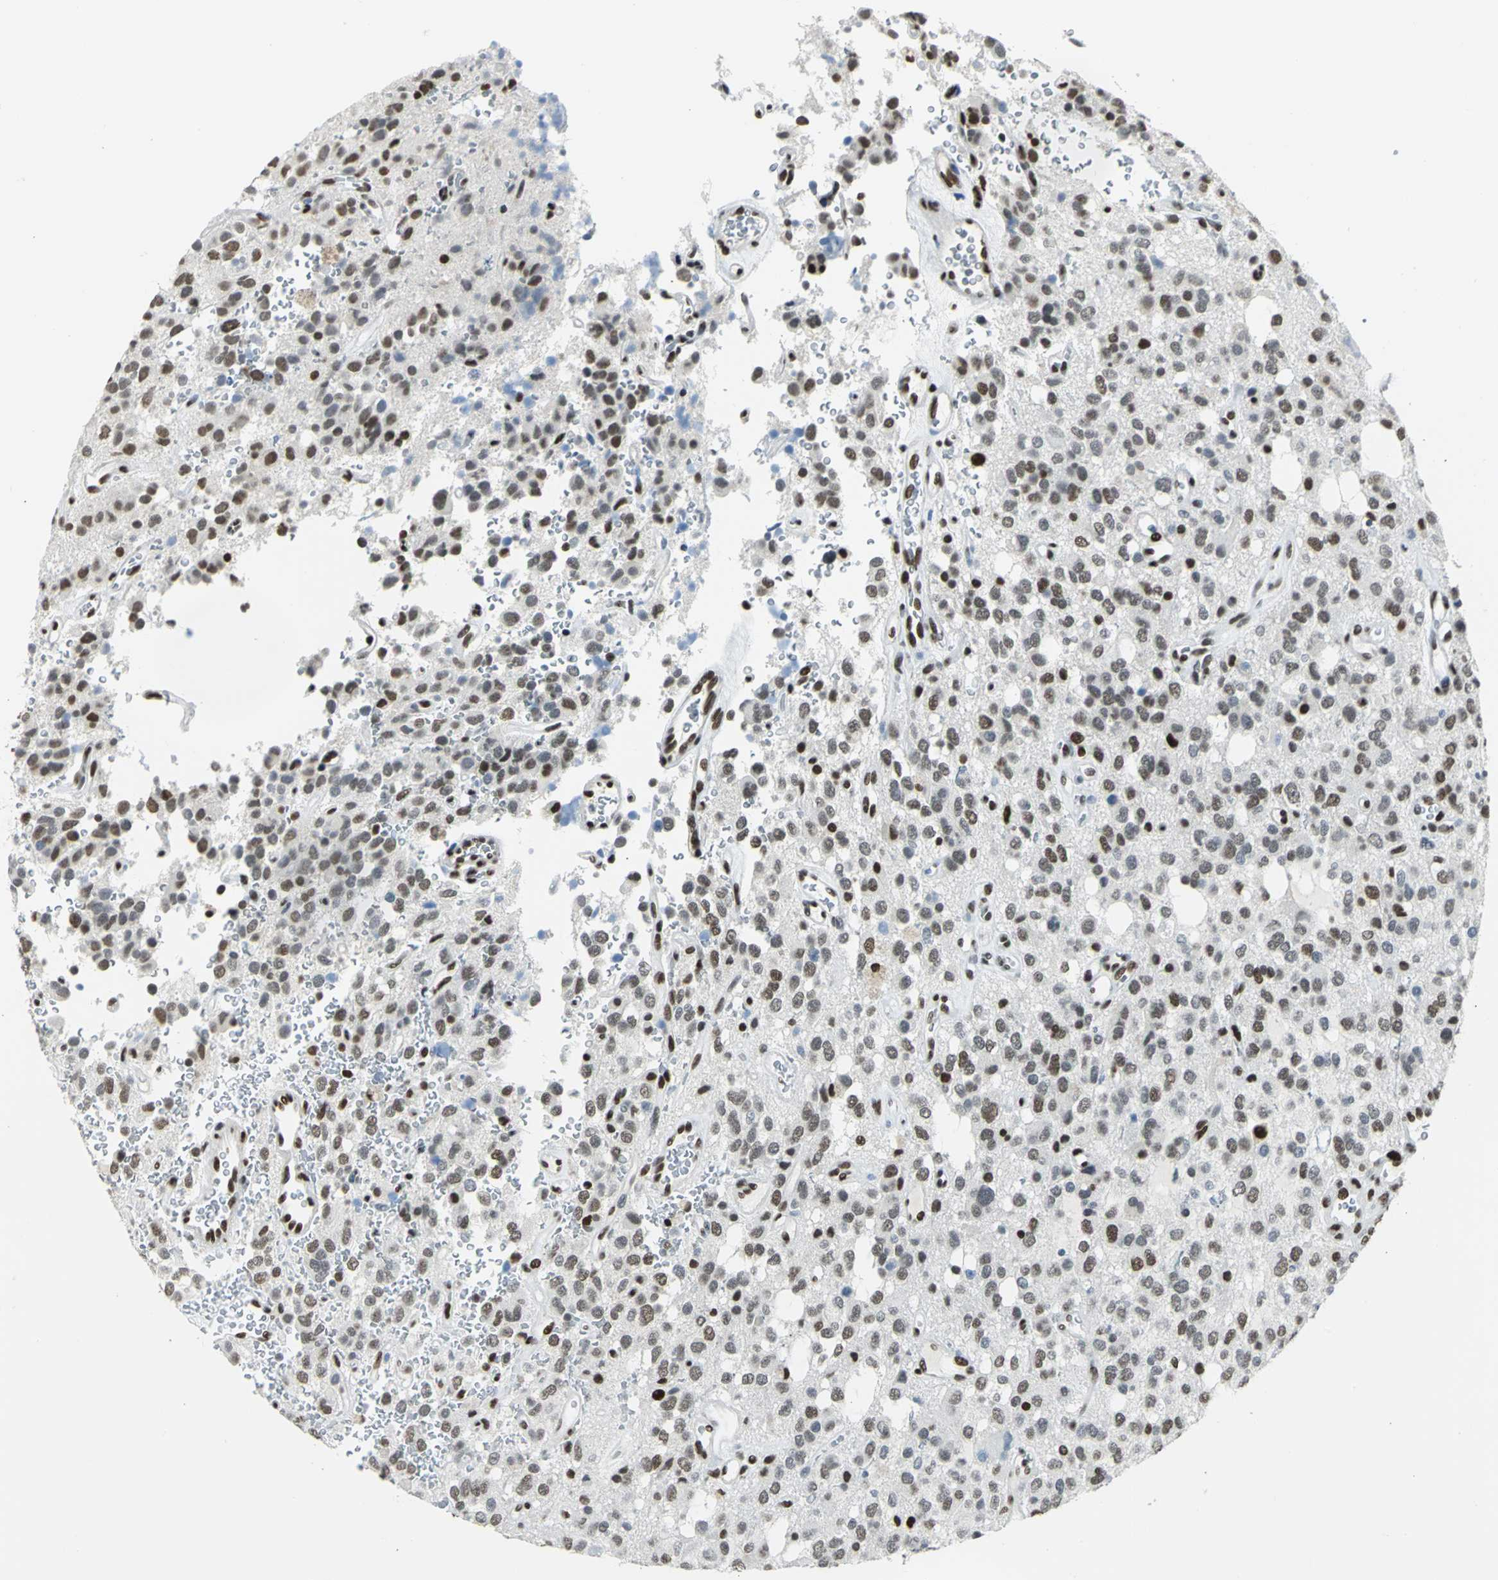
{"staining": {"intensity": "strong", "quantity": ">75%", "location": "nuclear"}, "tissue": "glioma", "cell_type": "Tumor cells", "image_type": "cancer", "snomed": [{"axis": "morphology", "description": "Glioma, malignant, High grade"}, {"axis": "topography", "description": "Brain"}], "caption": "Glioma stained for a protein (brown) demonstrates strong nuclear positive positivity in about >75% of tumor cells.", "gene": "HNRNPD", "patient": {"sex": "male", "age": 47}}